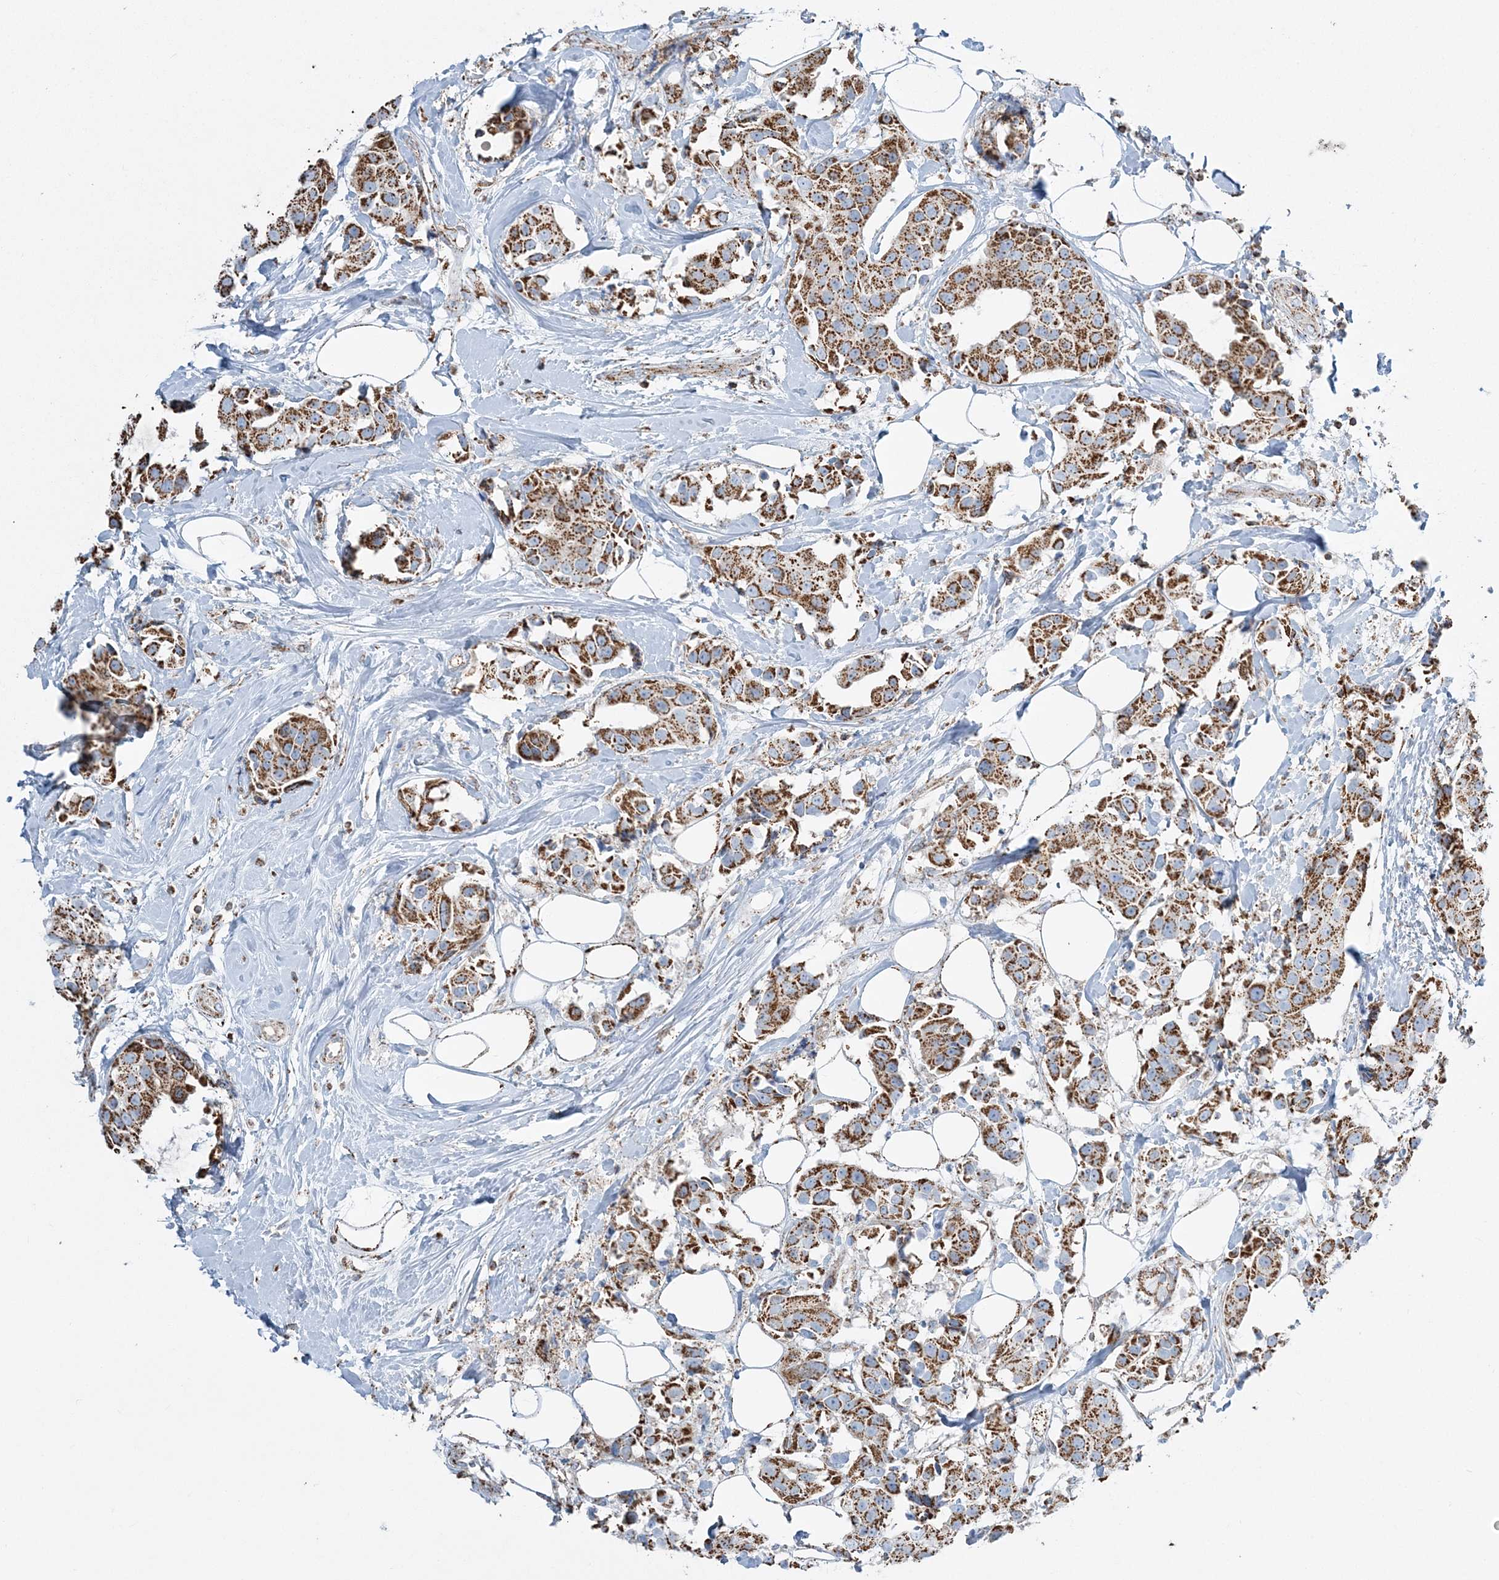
{"staining": {"intensity": "strong", "quantity": ">75%", "location": "cytoplasmic/membranous"}, "tissue": "breast cancer", "cell_type": "Tumor cells", "image_type": "cancer", "snomed": [{"axis": "morphology", "description": "Normal tissue, NOS"}, {"axis": "morphology", "description": "Duct carcinoma"}, {"axis": "topography", "description": "Breast"}], "caption": "This is an image of IHC staining of invasive ductal carcinoma (breast), which shows strong staining in the cytoplasmic/membranous of tumor cells.", "gene": "RAB11FIP3", "patient": {"sex": "female", "age": 39}}